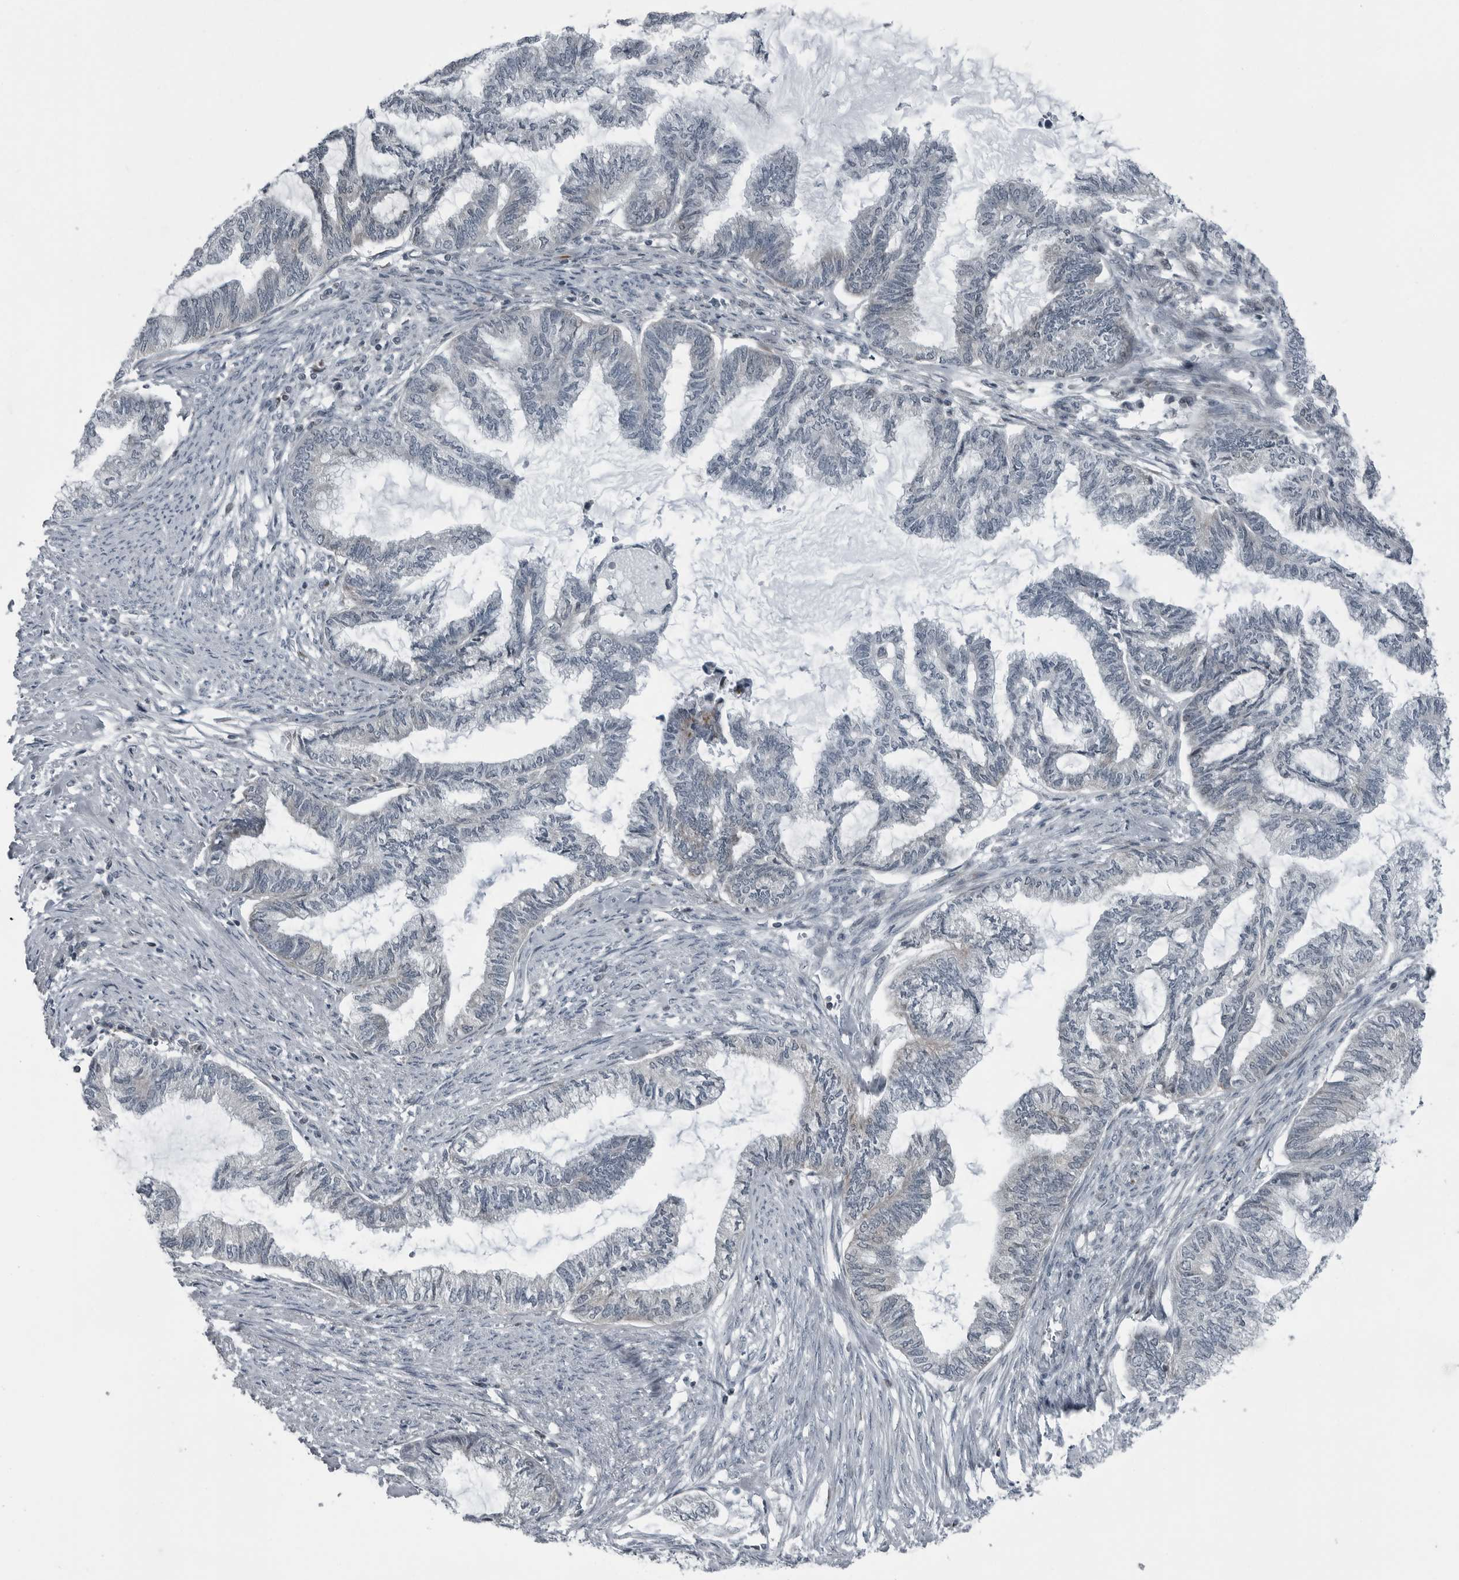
{"staining": {"intensity": "negative", "quantity": "none", "location": "none"}, "tissue": "endometrial cancer", "cell_type": "Tumor cells", "image_type": "cancer", "snomed": [{"axis": "morphology", "description": "Adenocarcinoma, NOS"}, {"axis": "topography", "description": "Endometrium"}], "caption": "High magnification brightfield microscopy of endometrial cancer stained with DAB (3,3'-diaminobenzidine) (brown) and counterstained with hematoxylin (blue): tumor cells show no significant staining.", "gene": "GAK", "patient": {"sex": "female", "age": 86}}